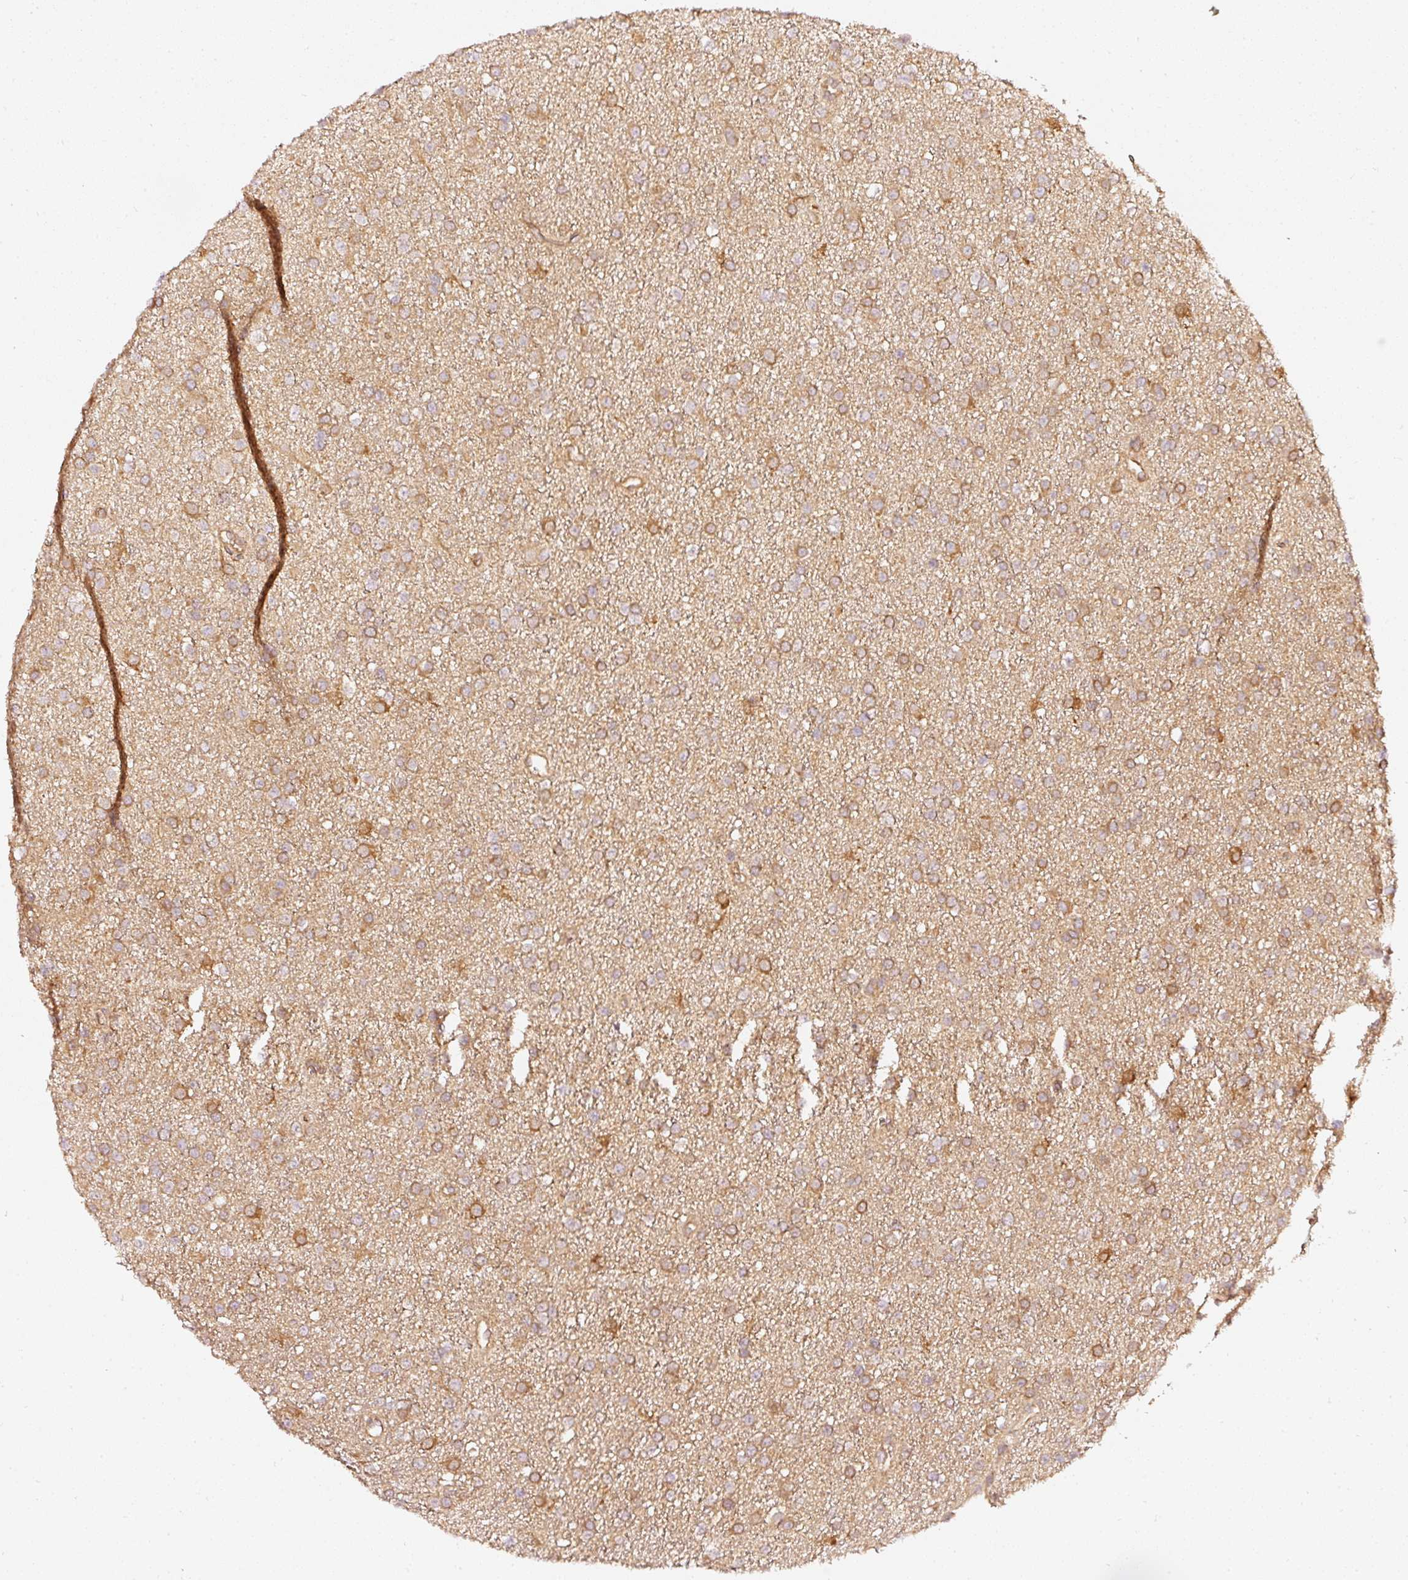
{"staining": {"intensity": "moderate", "quantity": ">75%", "location": "cytoplasmic/membranous"}, "tissue": "glioma", "cell_type": "Tumor cells", "image_type": "cancer", "snomed": [{"axis": "morphology", "description": "Glioma, malignant, Low grade"}, {"axis": "topography", "description": "Brain"}], "caption": "IHC staining of malignant low-grade glioma, which demonstrates medium levels of moderate cytoplasmic/membranous positivity in about >75% of tumor cells indicating moderate cytoplasmic/membranous protein staining. The staining was performed using DAB (brown) for protein detection and nuclei were counterstained in hematoxylin (blue).", "gene": "ASMTL", "patient": {"sex": "female", "age": 34}}